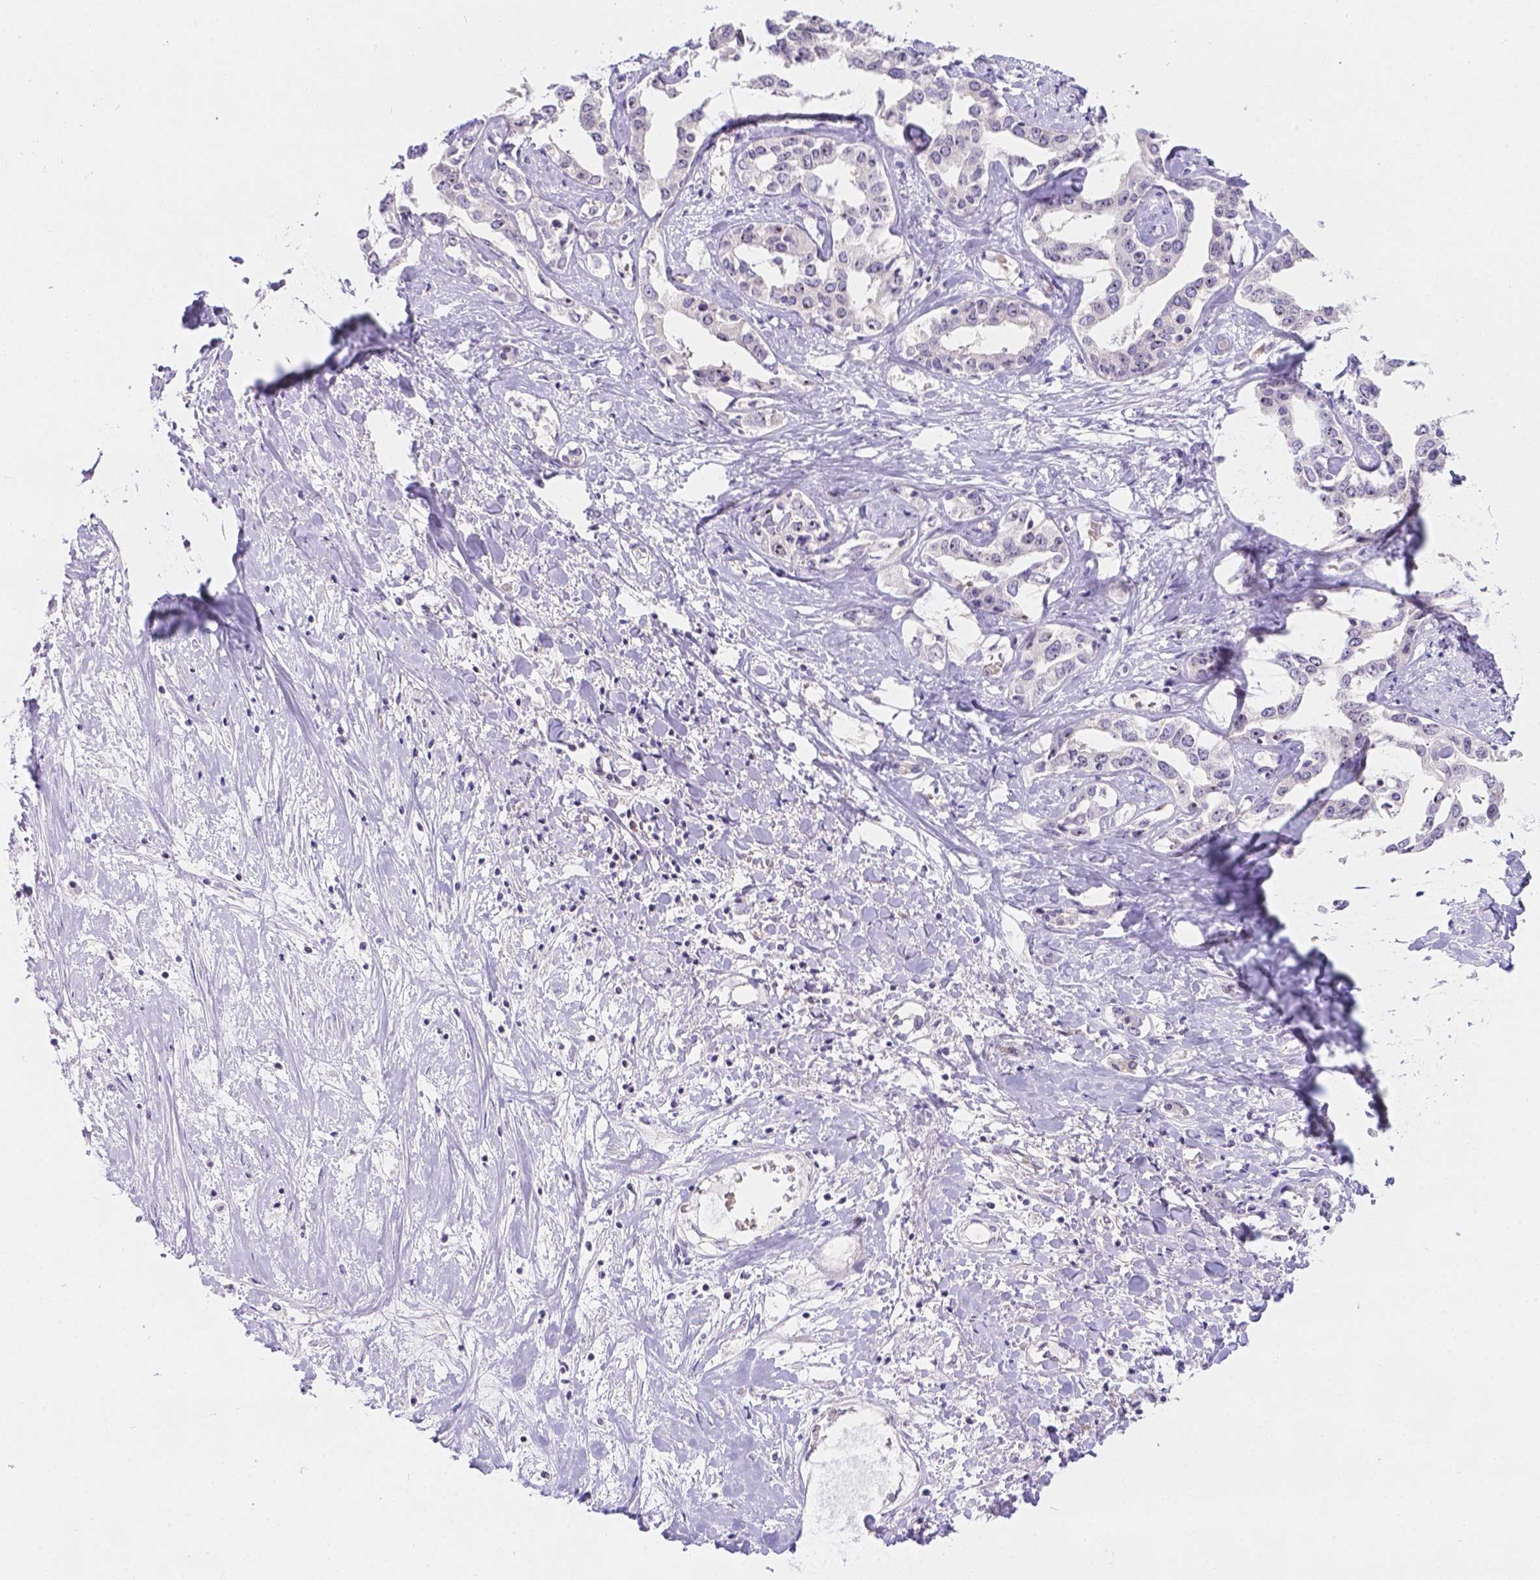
{"staining": {"intensity": "negative", "quantity": "none", "location": "none"}, "tissue": "liver cancer", "cell_type": "Tumor cells", "image_type": "cancer", "snomed": [{"axis": "morphology", "description": "Cholangiocarcinoma"}, {"axis": "topography", "description": "Liver"}], "caption": "Liver cholangiocarcinoma stained for a protein using immunohistochemistry (IHC) demonstrates no expression tumor cells.", "gene": "CD96", "patient": {"sex": "male", "age": 59}}